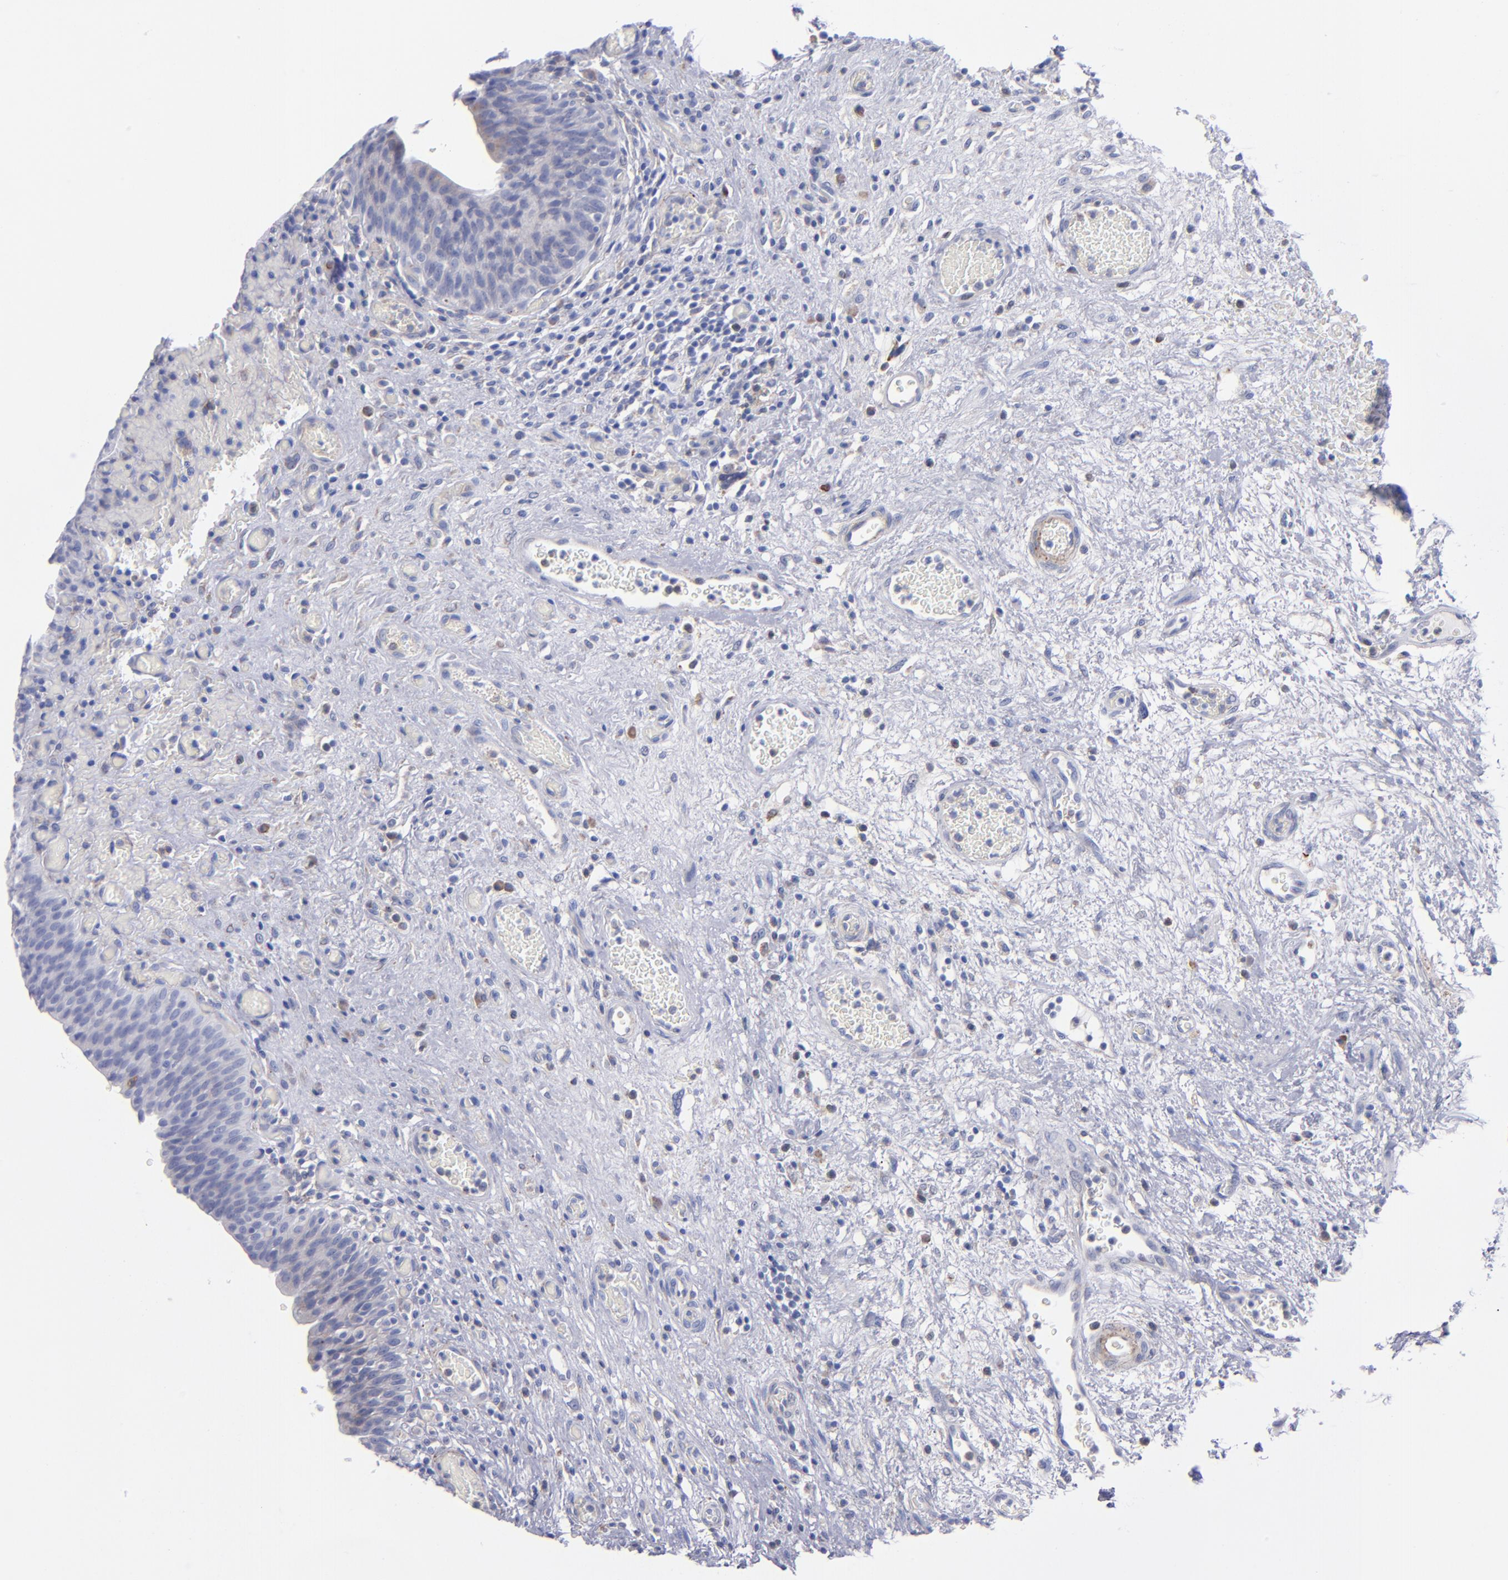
{"staining": {"intensity": "negative", "quantity": "none", "location": "none"}, "tissue": "urinary bladder", "cell_type": "Urothelial cells", "image_type": "normal", "snomed": [{"axis": "morphology", "description": "Normal tissue, NOS"}, {"axis": "morphology", "description": "Urothelial carcinoma, High grade"}, {"axis": "topography", "description": "Urinary bladder"}], "caption": "Urothelial cells show no significant protein staining in benign urinary bladder. (DAB immunohistochemistry with hematoxylin counter stain).", "gene": "MFGE8", "patient": {"sex": "male", "age": 51}}